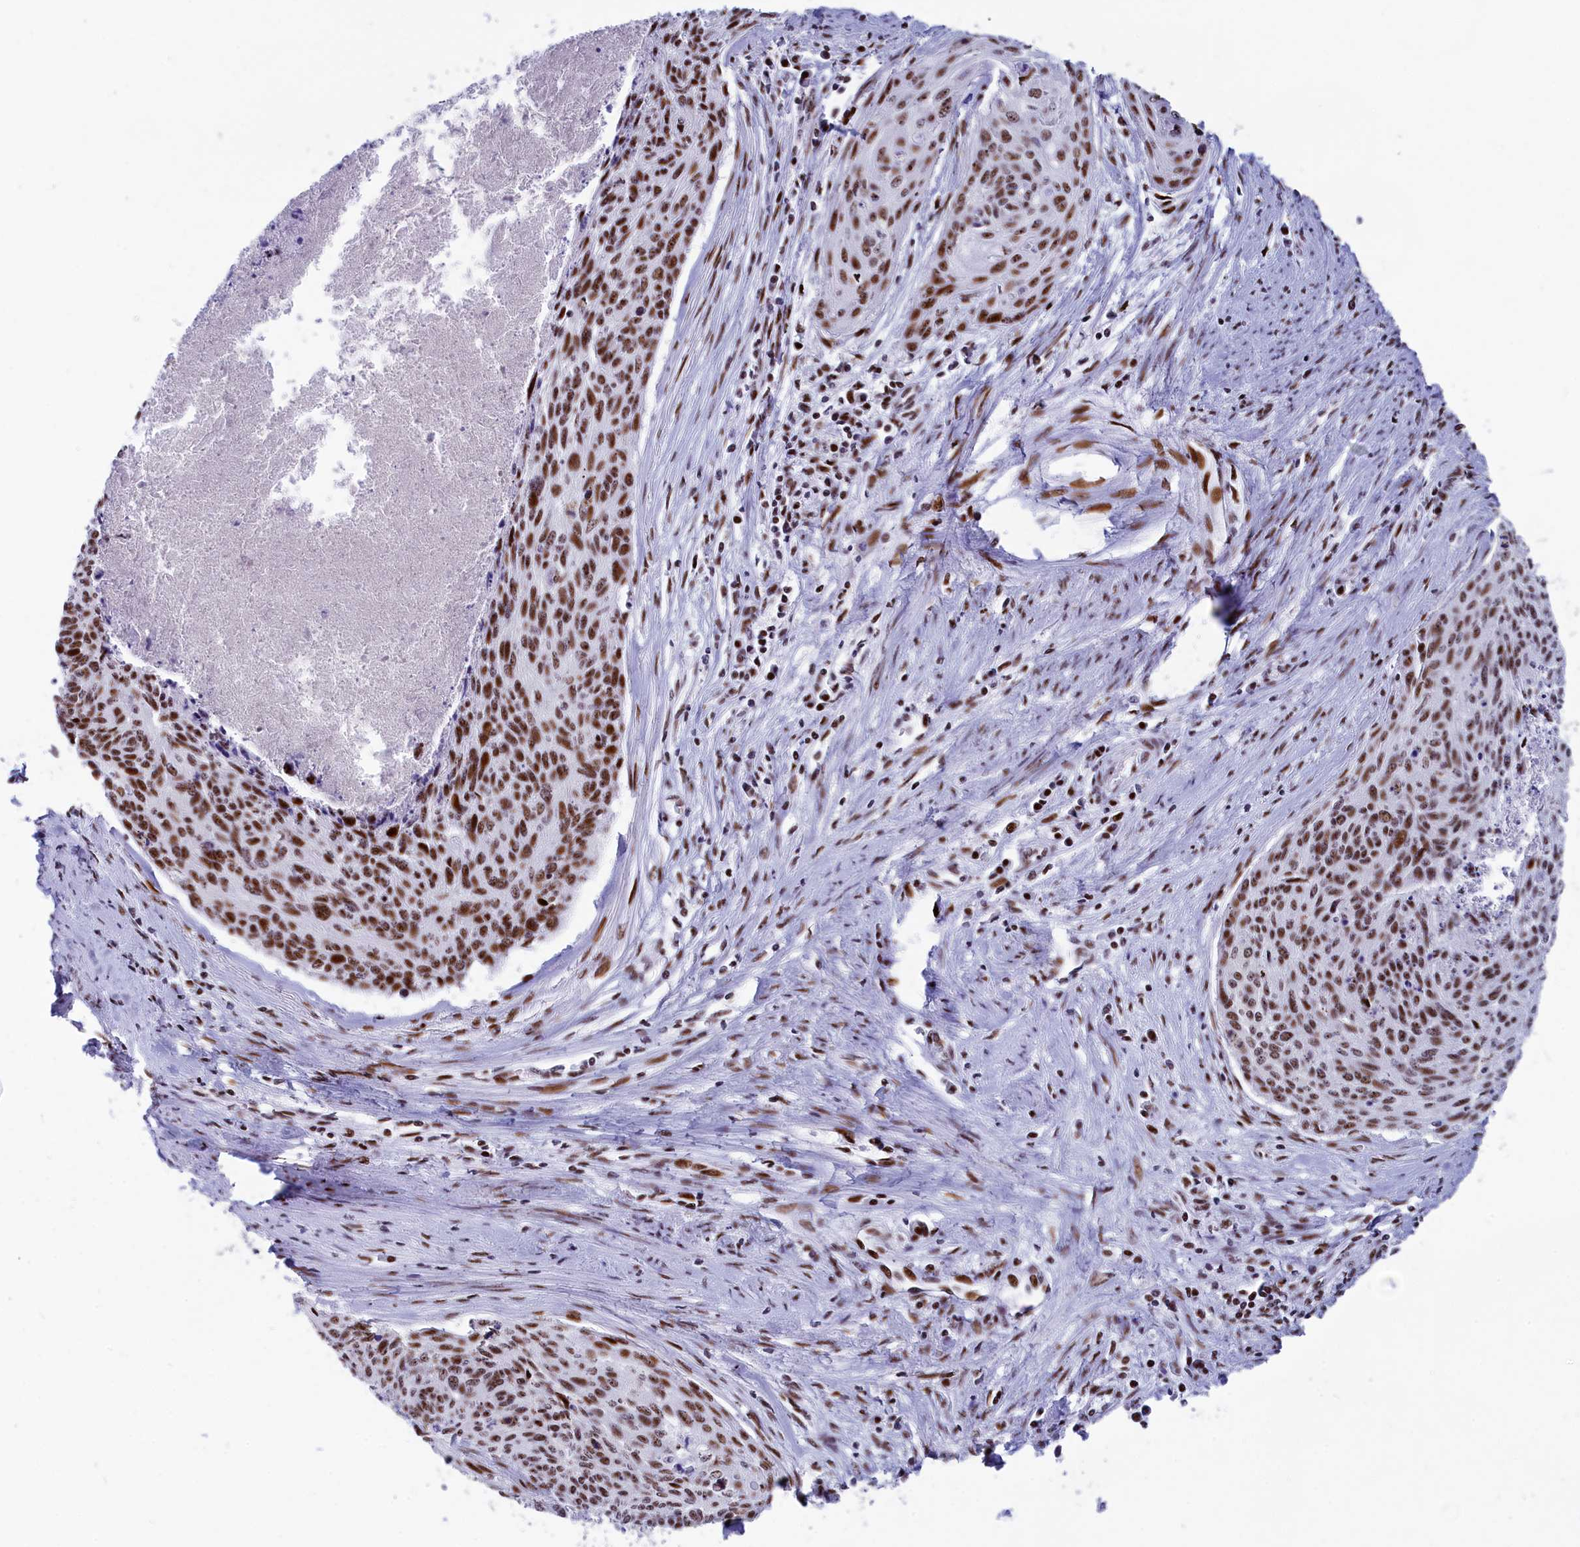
{"staining": {"intensity": "moderate", "quantity": ">75%", "location": "nuclear"}, "tissue": "cervical cancer", "cell_type": "Tumor cells", "image_type": "cancer", "snomed": [{"axis": "morphology", "description": "Squamous cell carcinoma, NOS"}, {"axis": "topography", "description": "Cervix"}], "caption": "A medium amount of moderate nuclear positivity is seen in about >75% of tumor cells in cervical cancer tissue.", "gene": "NSA2", "patient": {"sex": "female", "age": 55}}